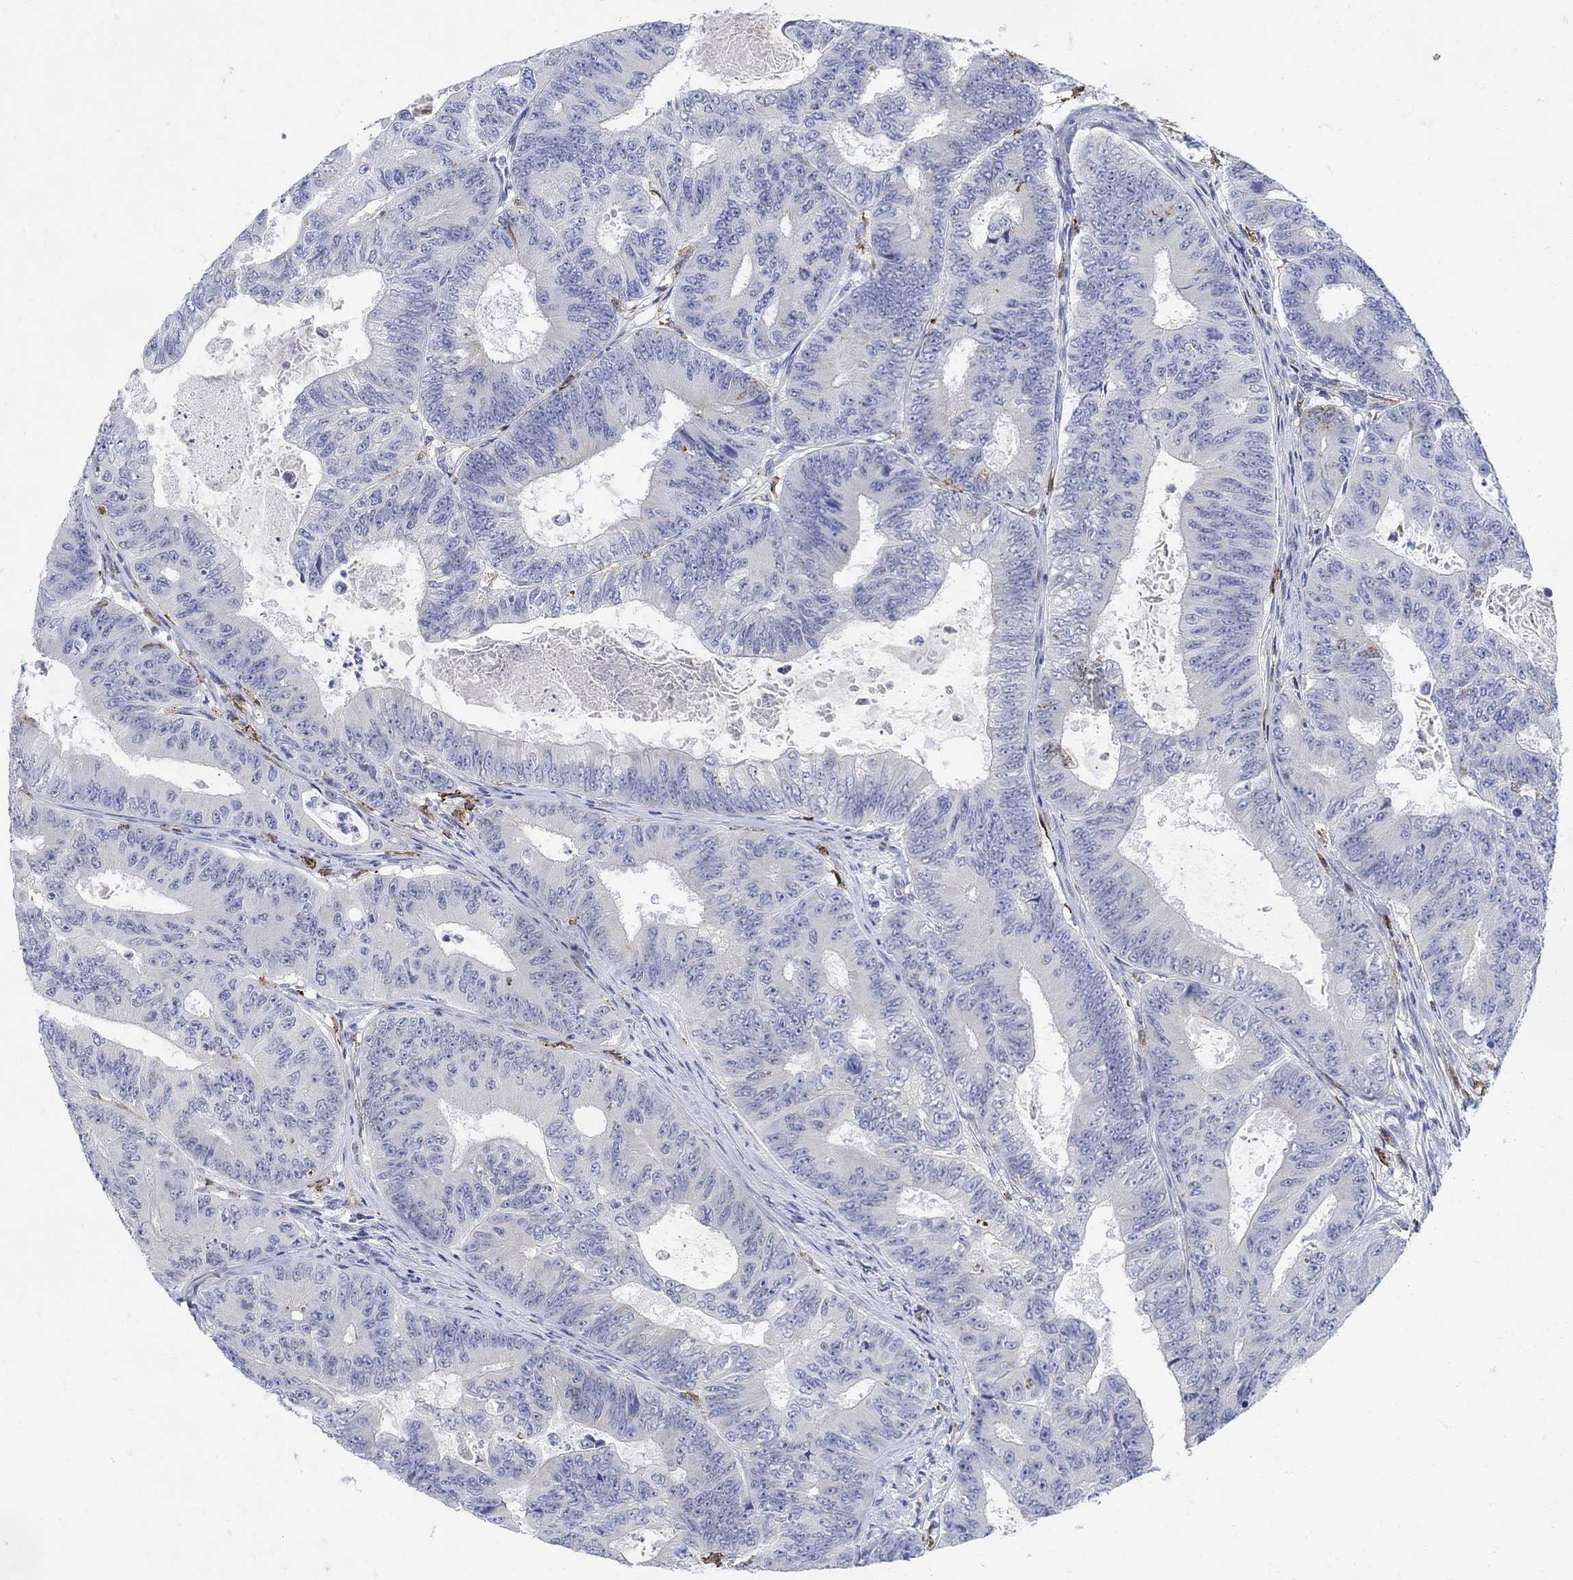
{"staining": {"intensity": "negative", "quantity": "none", "location": "none"}, "tissue": "colorectal cancer", "cell_type": "Tumor cells", "image_type": "cancer", "snomed": [{"axis": "morphology", "description": "Adenocarcinoma, NOS"}, {"axis": "topography", "description": "Colon"}], "caption": "Immunohistochemistry histopathology image of neoplastic tissue: colorectal adenocarcinoma stained with DAB (3,3'-diaminobenzidine) exhibits no significant protein staining in tumor cells. (DAB immunohistochemistry visualized using brightfield microscopy, high magnification).", "gene": "PHF21B", "patient": {"sex": "female", "age": 48}}